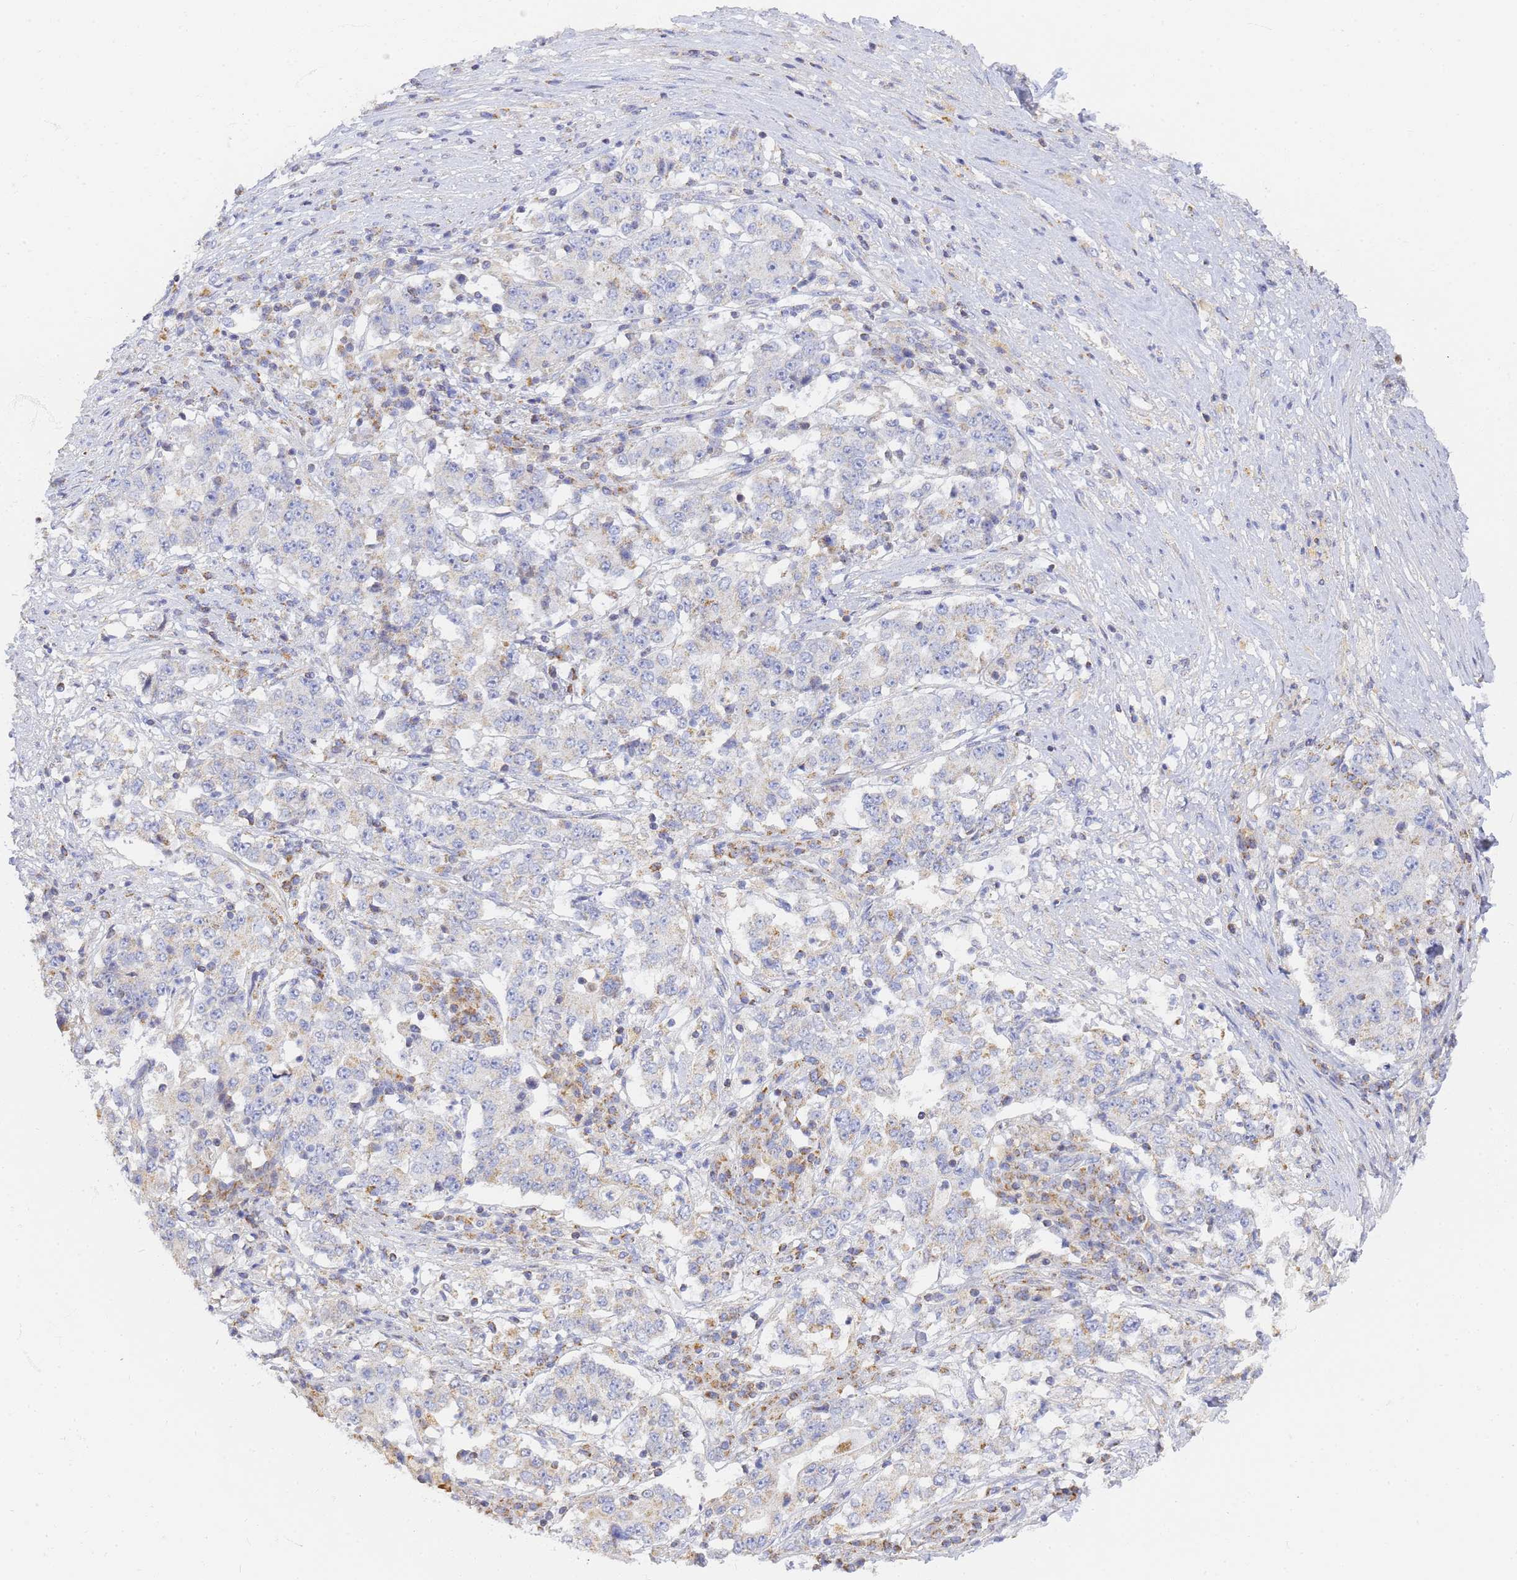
{"staining": {"intensity": "negative", "quantity": "none", "location": "none"}, "tissue": "stomach cancer", "cell_type": "Tumor cells", "image_type": "cancer", "snomed": [{"axis": "morphology", "description": "Adenocarcinoma, NOS"}, {"axis": "topography", "description": "Stomach"}], "caption": "A histopathology image of human stomach cancer (adenocarcinoma) is negative for staining in tumor cells.", "gene": "UTP23", "patient": {"sex": "male", "age": 59}}